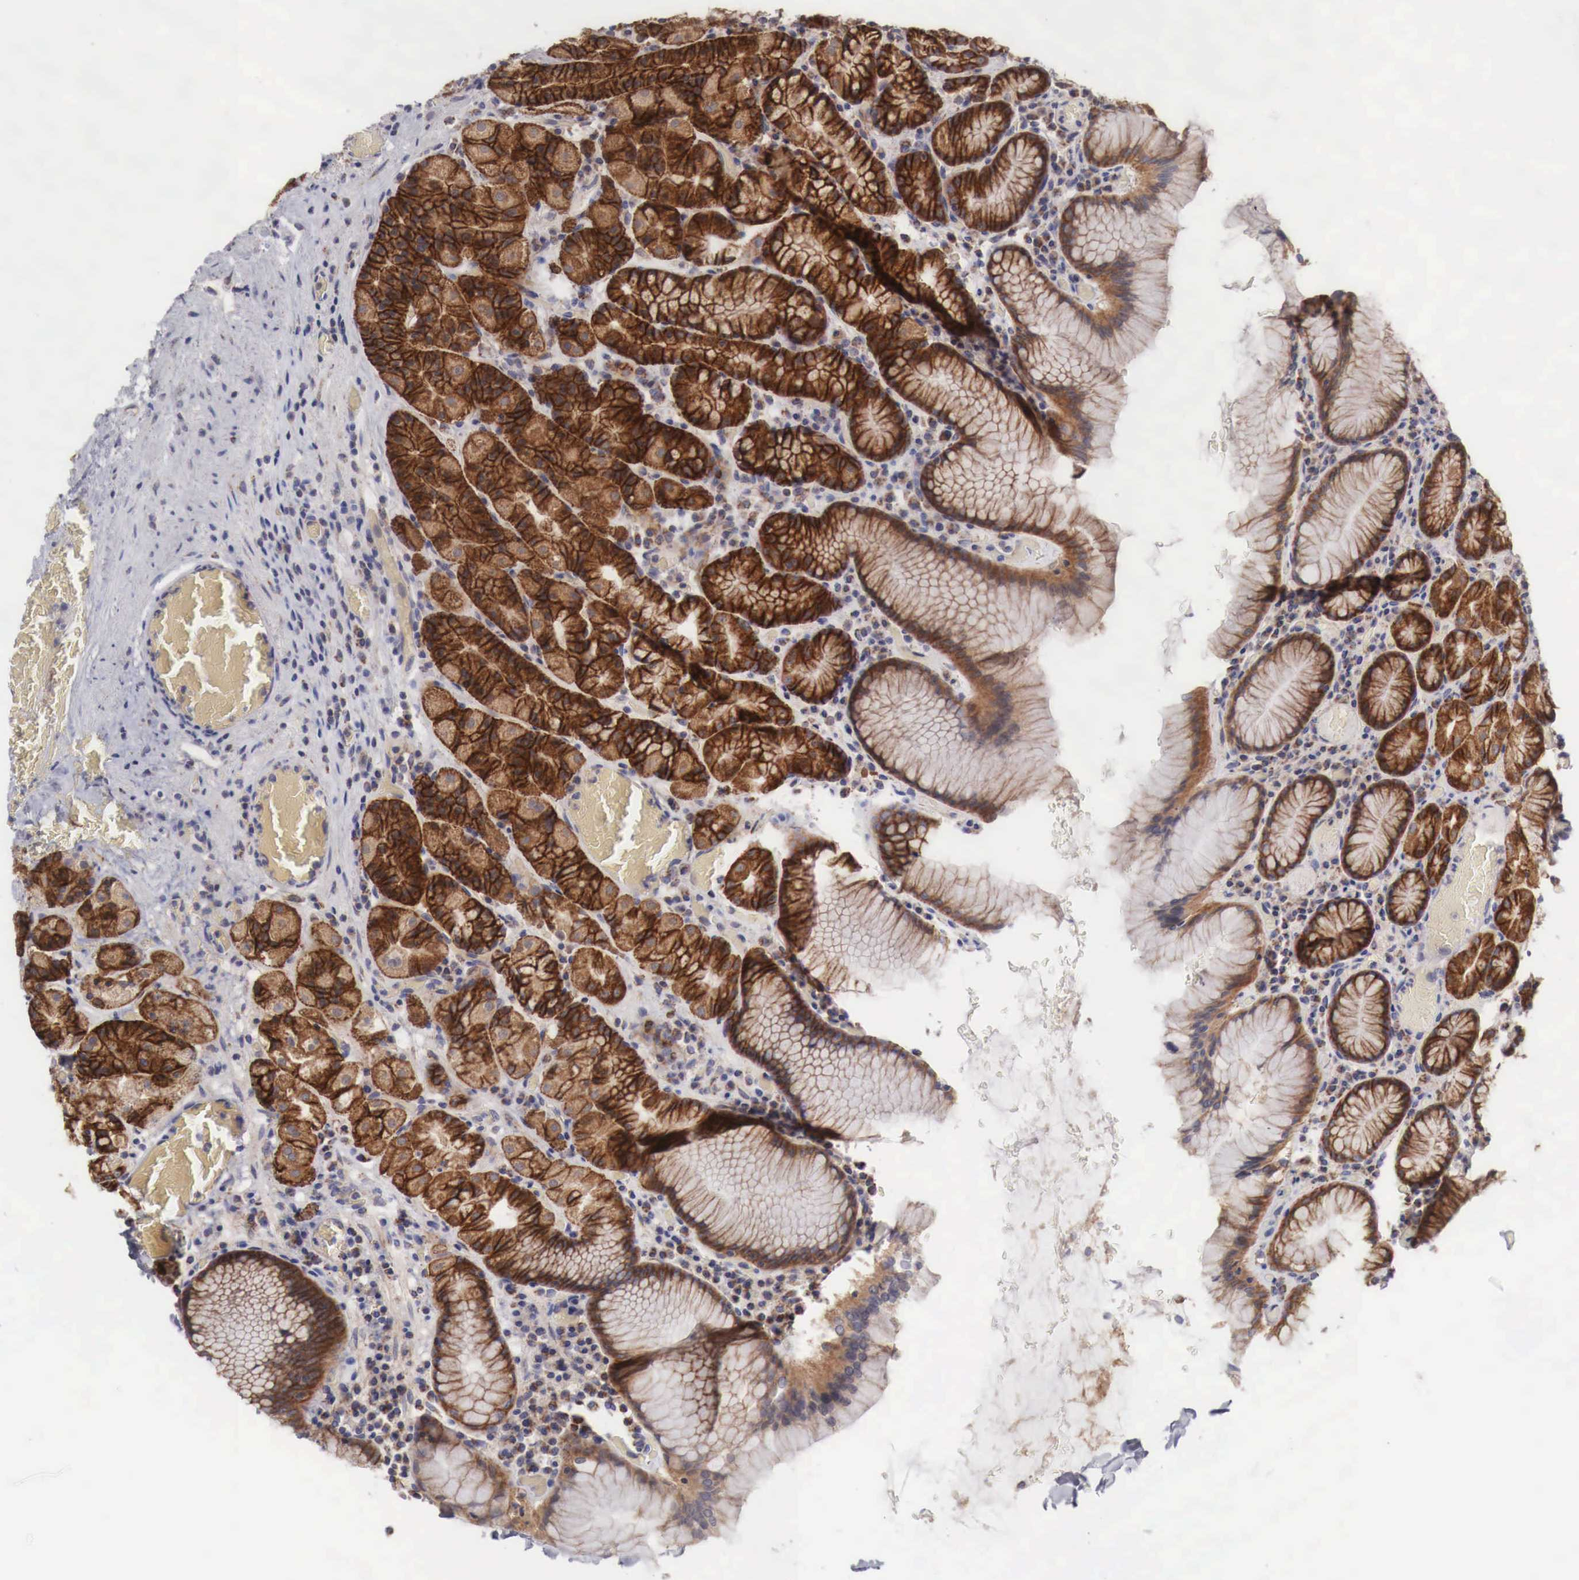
{"staining": {"intensity": "strong", "quantity": ">75%", "location": "cytoplasmic/membranous"}, "tissue": "stomach", "cell_type": "Glandular cells", "image_type": "normal", "snomed": [{"axis": "morphology", "description": "Normal tissue, NOS"}, {"axis": "topography", "description": "Stomach, lower"}], "caption": "An immunohistochemistry (IHC) micrograph of benign tissue is shown. Protein staining in brown shows strong cytoplasmic/membranous positivity in stomach within glandular cells.", "gene": "XPNPEP3", "patient": {"sex": "male", "age": 58}}